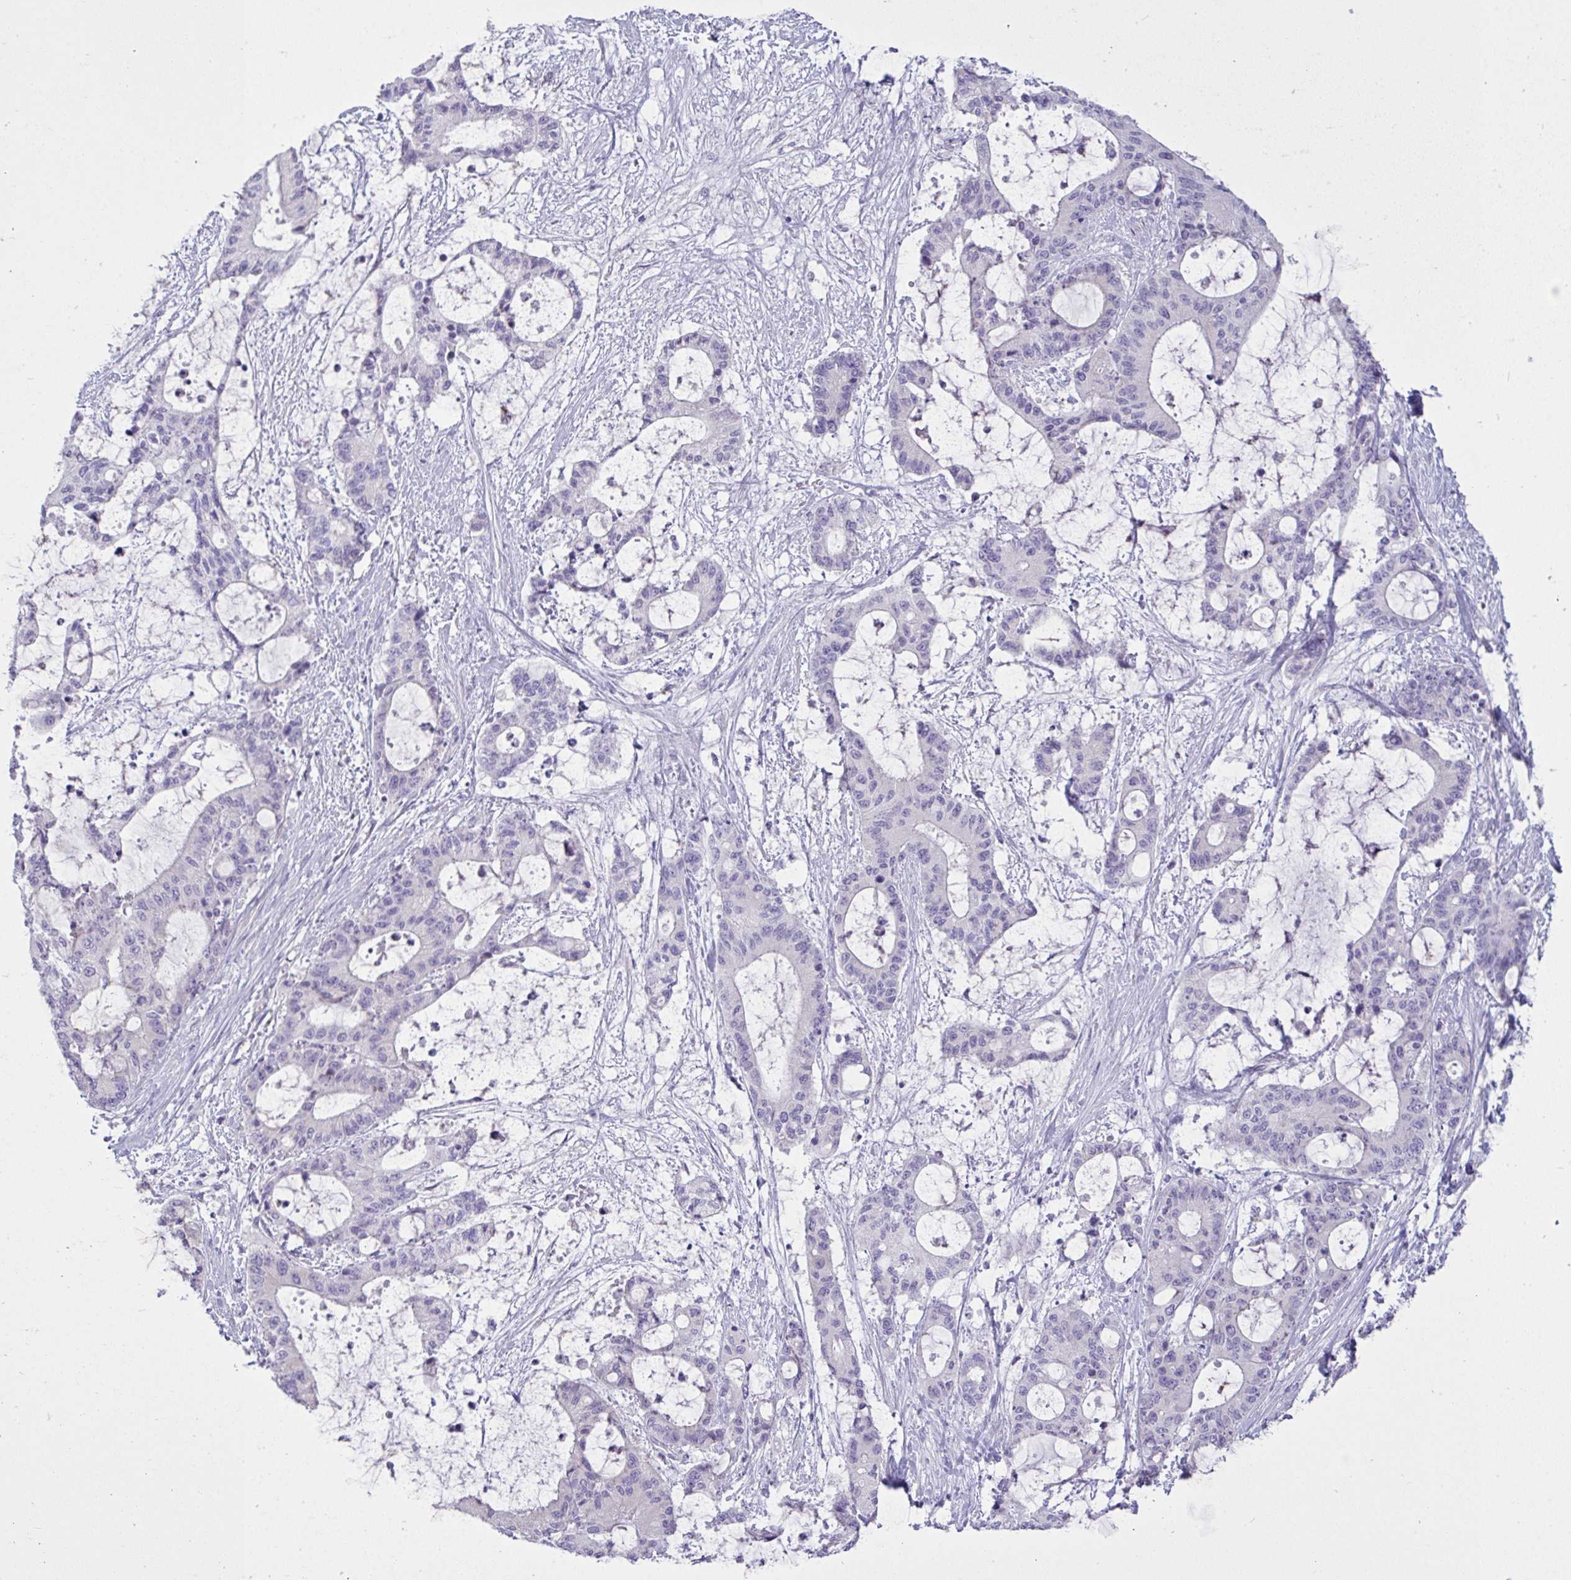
{"staining": {"intensity": "negative", "quantity": "none", "location": "none"}, "tissue": "liver cancer", "cell_type": "Tumor cells", "image_type": "cancer", "snomed": [{"axis": "morphology", "description": "Normal tissue, NOS"}, {"axis": "morphology", "description": "Cholangiocarcinoma"}, {"axis": "topography", "description": "Liver"}, {"axis": "topography", "description": "Peripheral nerve tissue"}], "caption": "This is a micrograph of immunohistochemistry staining of cholangiocarcinoma (liver), which shows no staining in tumor cells. (DAB (3,3'-diaminobenzidine) immunohistochemistry (IHC) visualized using brightfield microscopy, high magnification).", "gene": "C4orf33", "patient": {"sex": "female", "age": 73}}